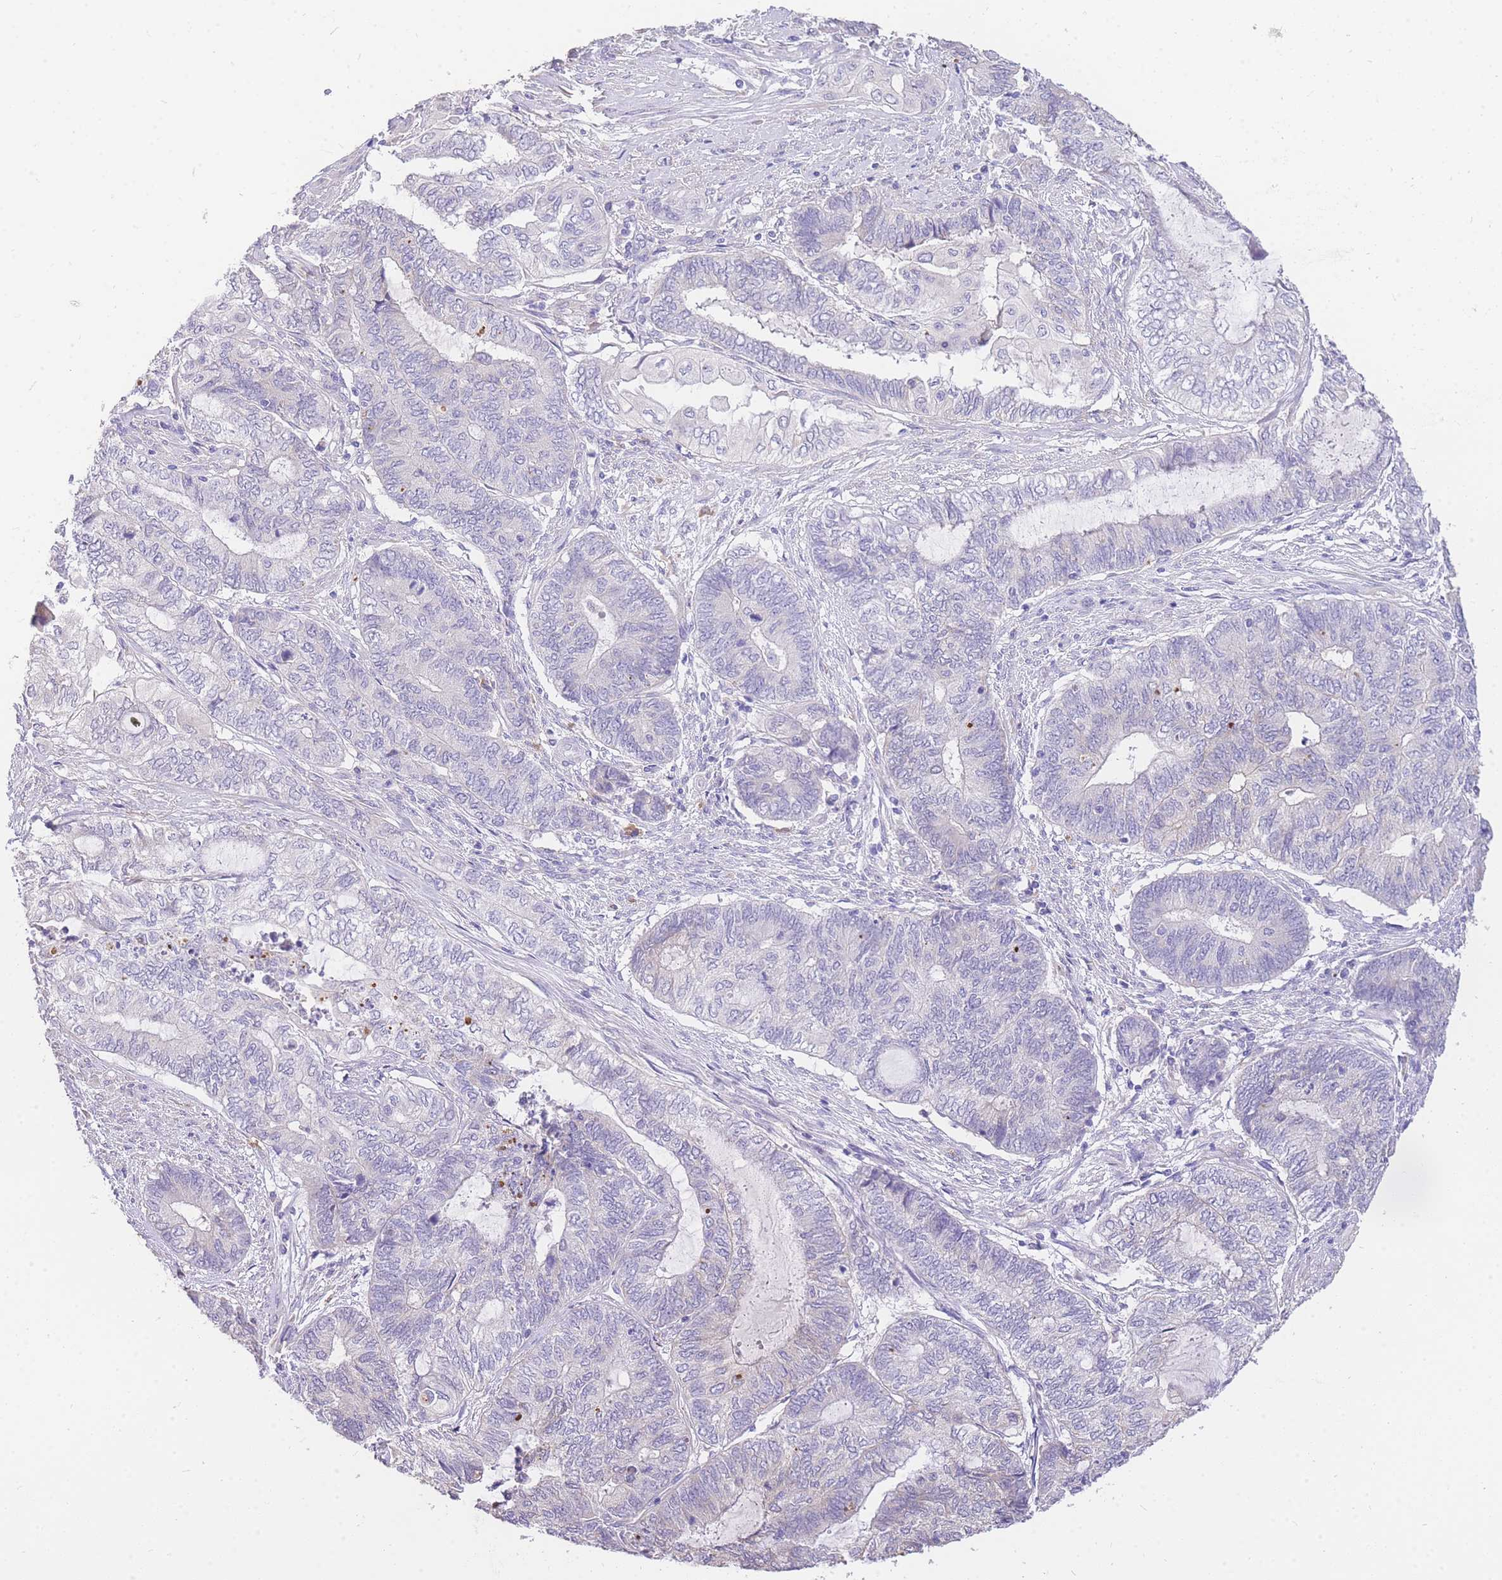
{"staining": {"intensity": "negative", "quantity": "none", "location": "none"}, "tissue": "endometrial cancer", "cell_type": "Tumor cells", "image_type": "cancer", "snomed": [{"axis": "morphology", "description": "Adenocarcinoma, NOS"}, {"axis": "topography", "description": "Uterus"}, {"axis": "topography", "description": "Endometrium"}], "caption": "Immunohistochemistry (IHC) histopathology image of neoplastic tissue: adenocarcinoma (endometrial) stained with DAB (3,3'-diaminobenzidine) shows no significant protein positivity in tumor cells. (DAB immunohistochemistry (IHC) visualized using brightfield microscopy, high magnification).", "gene": "C2orf88", "patient": {"sex": "female", "age": 70}}